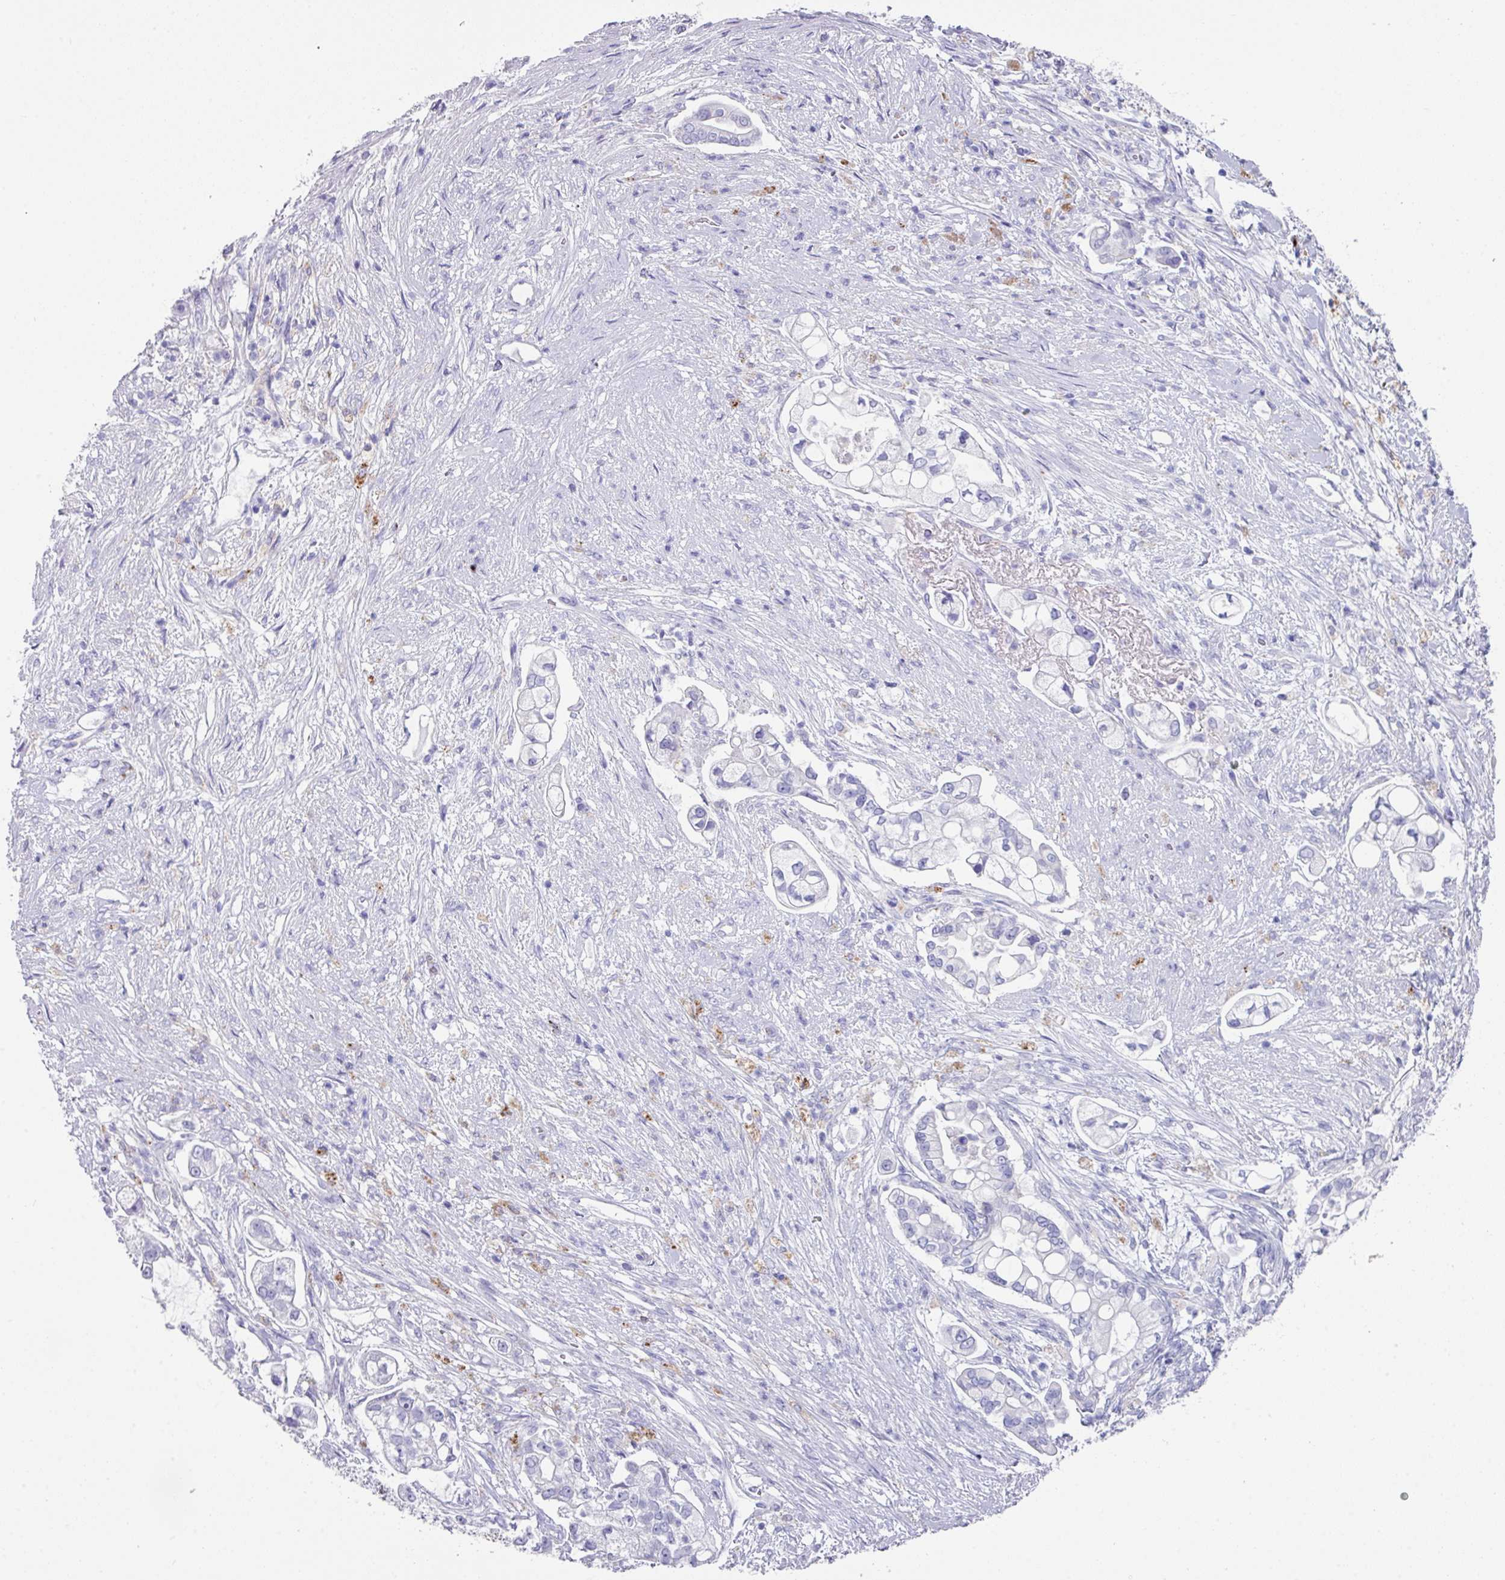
{"staining": {"intensity": "negative", "quantity": "none", "location": "none"}, "tissue": "pancreatic cancer", "cell_type": "Tumor cells", "image_type": "cancer", "snomed": [{"axis": "morphology", "description": "Adenocarcinoma, NOS"}, {"axis": "topography", "description": "Pancreas"}], "caption": "Immunohistochemistry image of human adenocarcinoma (pancreatic) stained for a protein (brown), which displays no staining in tumor cells.", "gene": "CPVL", "patient": {"sex": "female", "age": 69}}